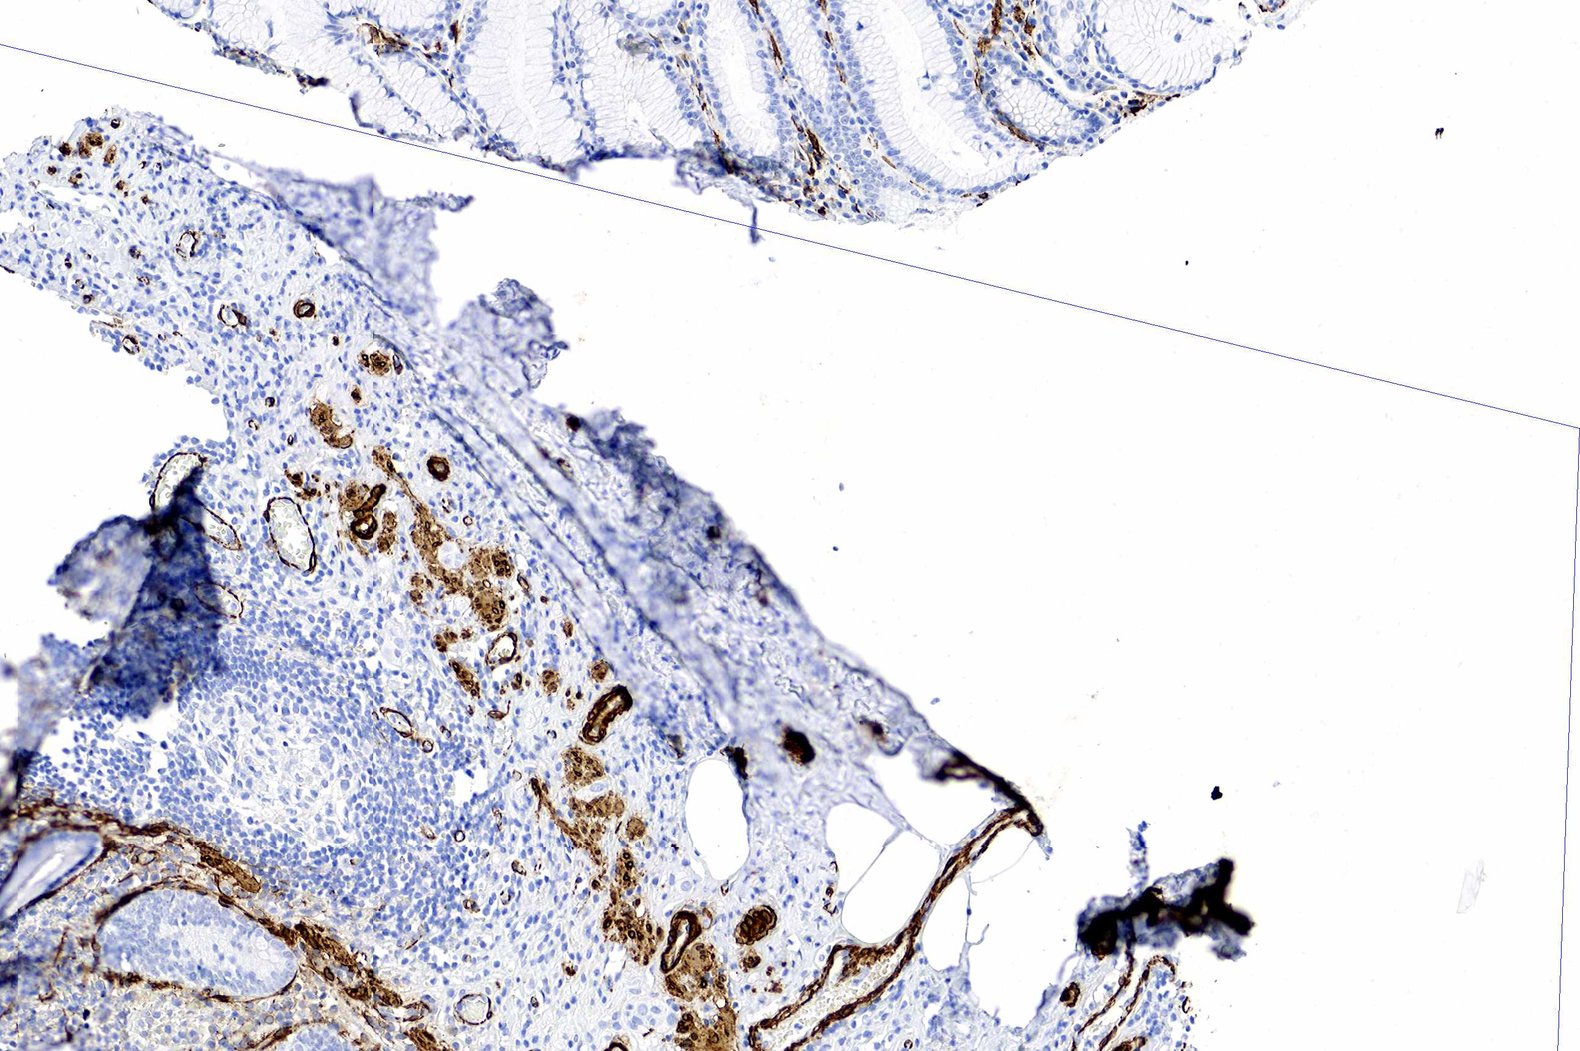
{"staining": {"intensity": "negative", "quantity": "none", "location": "none"}, "tissue": "appendix", "cell_type": "Glandular cells", "image_type": "normal", "snomed": [{"axis": "morphology", "description": "Normal tissue, NOS"}, {"axis": "topography", "description": "Appendix"}], "caption": "Histopathology image shows no protein staining in glandular cells of normal appendix.", "gene": "ACTA2", "patient": {"sex": "male", "age": 25}}